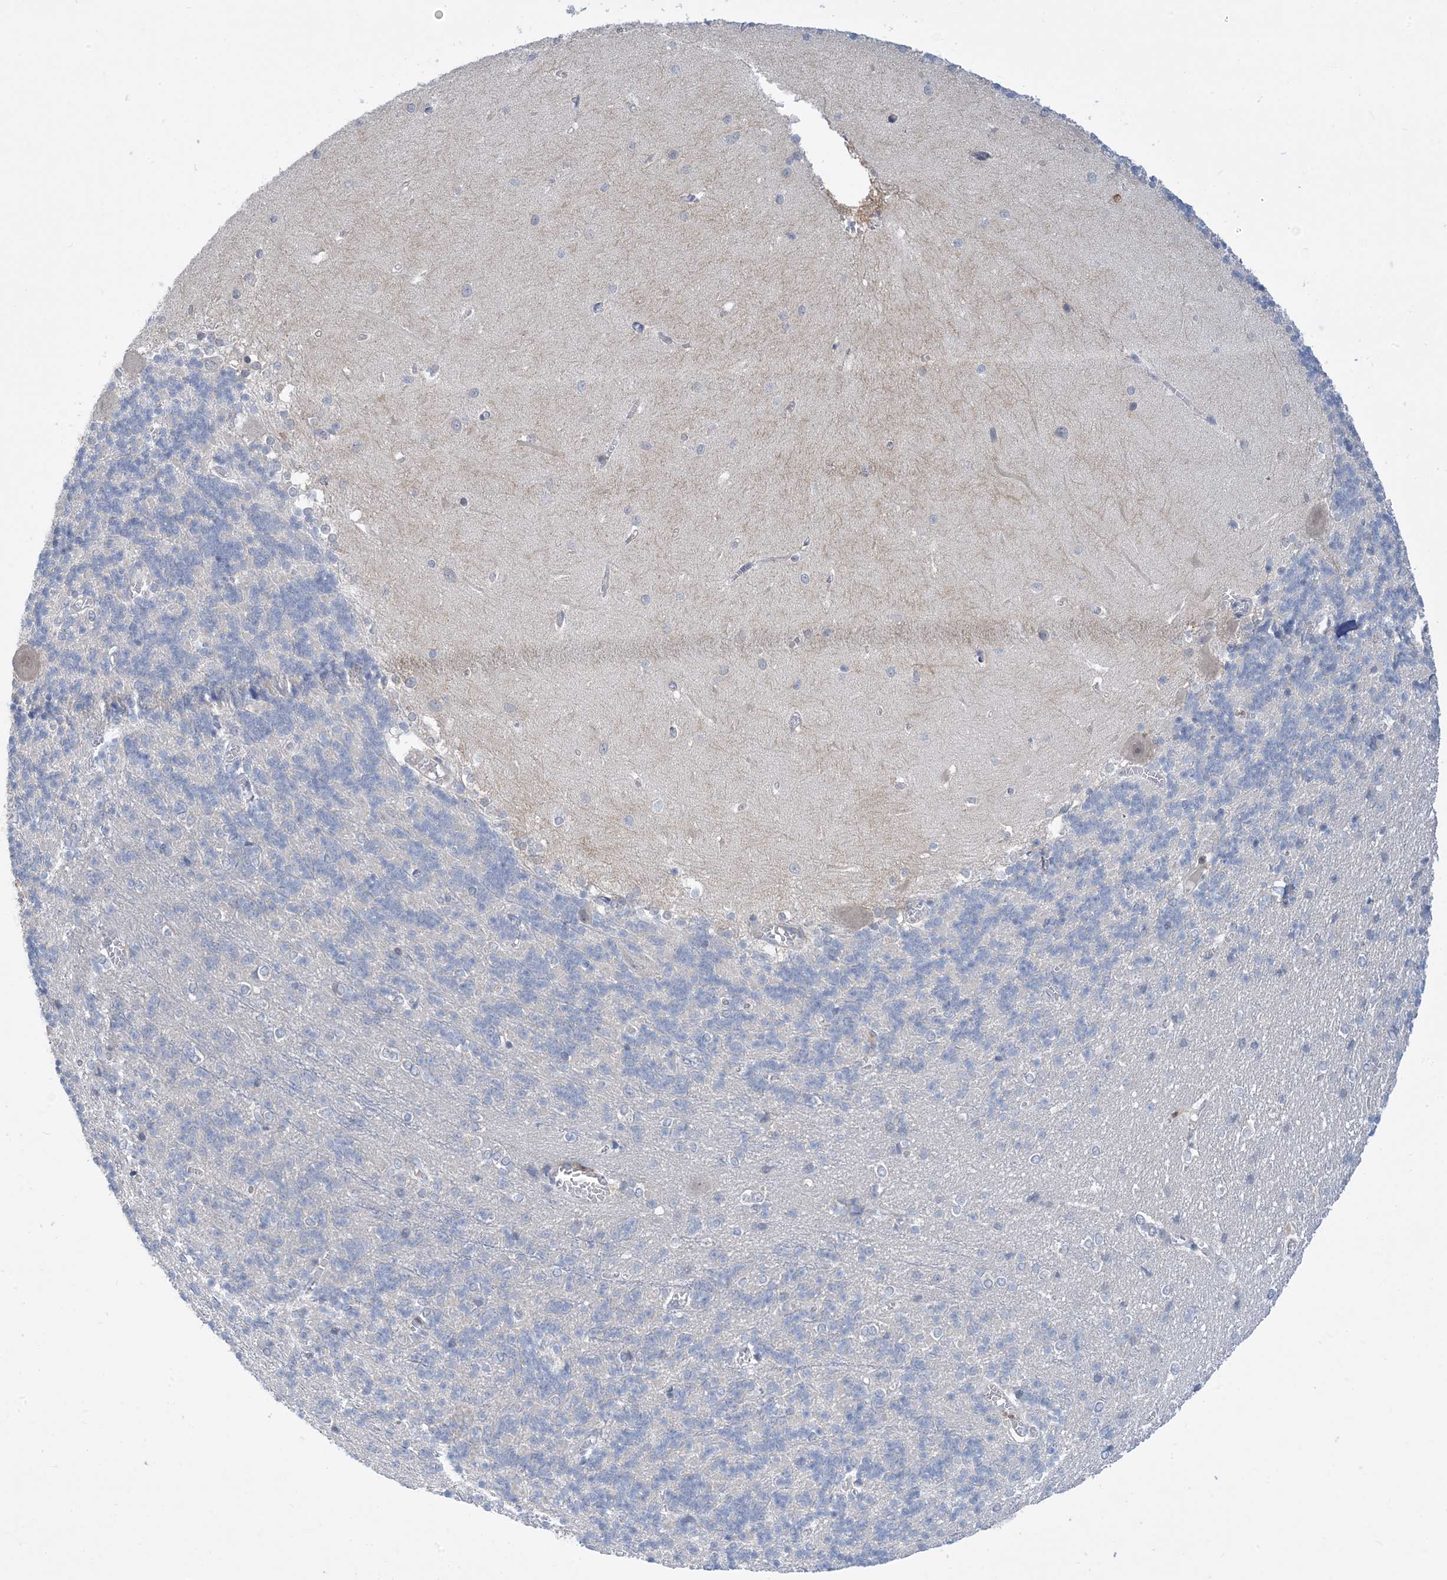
{"staining": {"intensity": "negative", "quantity": "none", "location": "none"}, "tissue": "cerebellum", "cell_type": "Cells in granular layer", "image_type": "normal", "snomed": [{"axis": "morphology", "description": "Normal tissue, NOS"}, {"axis": "topography", "description": "Cerebellum"}], "caption": "High magnification brightfield microscopy of benign cerebellum stained with DAB (brown) and counterstained with hematoxylin (blue): cells in granular layer show no significant expression.", "gene": "AOC1", "patient": {"sex": "male", "age": 37}}